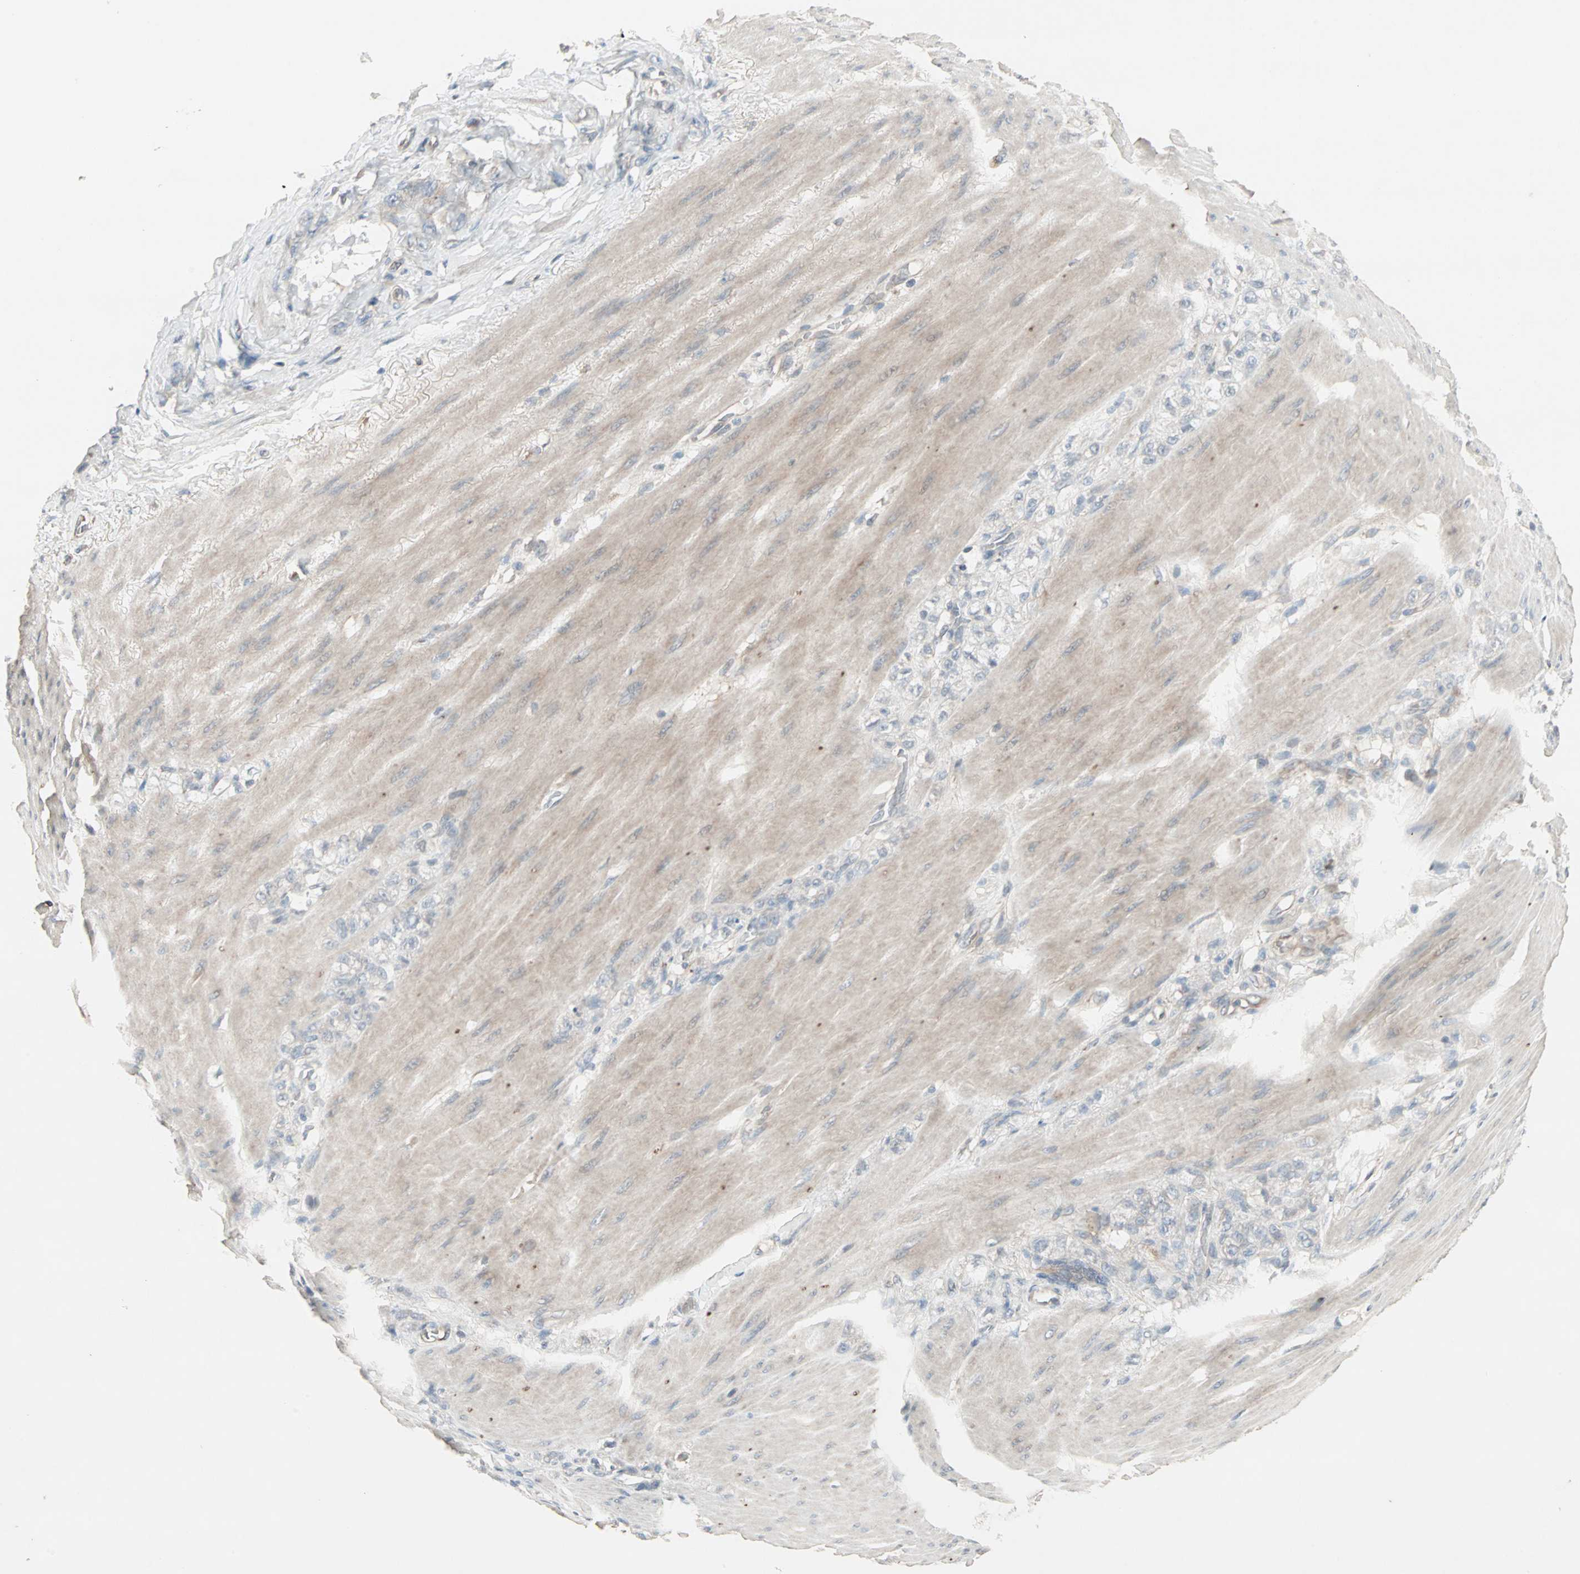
{"staining": {"intensity": "negative", "quantity": "none", "location": "none"}, "tissue": "stomach cancer", "cell_type": "Tumor cells", "image_type": "cancer", "snomed": [{"axis": "morphology", "description": "Adenocarcinoma, NOS"}, {"axis": "topography", "description": "Stomach"}], "caption": "DAB (3,3'-diaminobenzidine) immunohistochemical staining of stomach cancer reveals no significant positivity in tumor cells. The staining is performed using DAB (3,3'-diaminobenzidine) brown chromogen with nuclei counter-stained in using hematoxylin.", "gene": "JMJD7-PLA2G4B", "patient": {"sex": "male", "age": 82}}